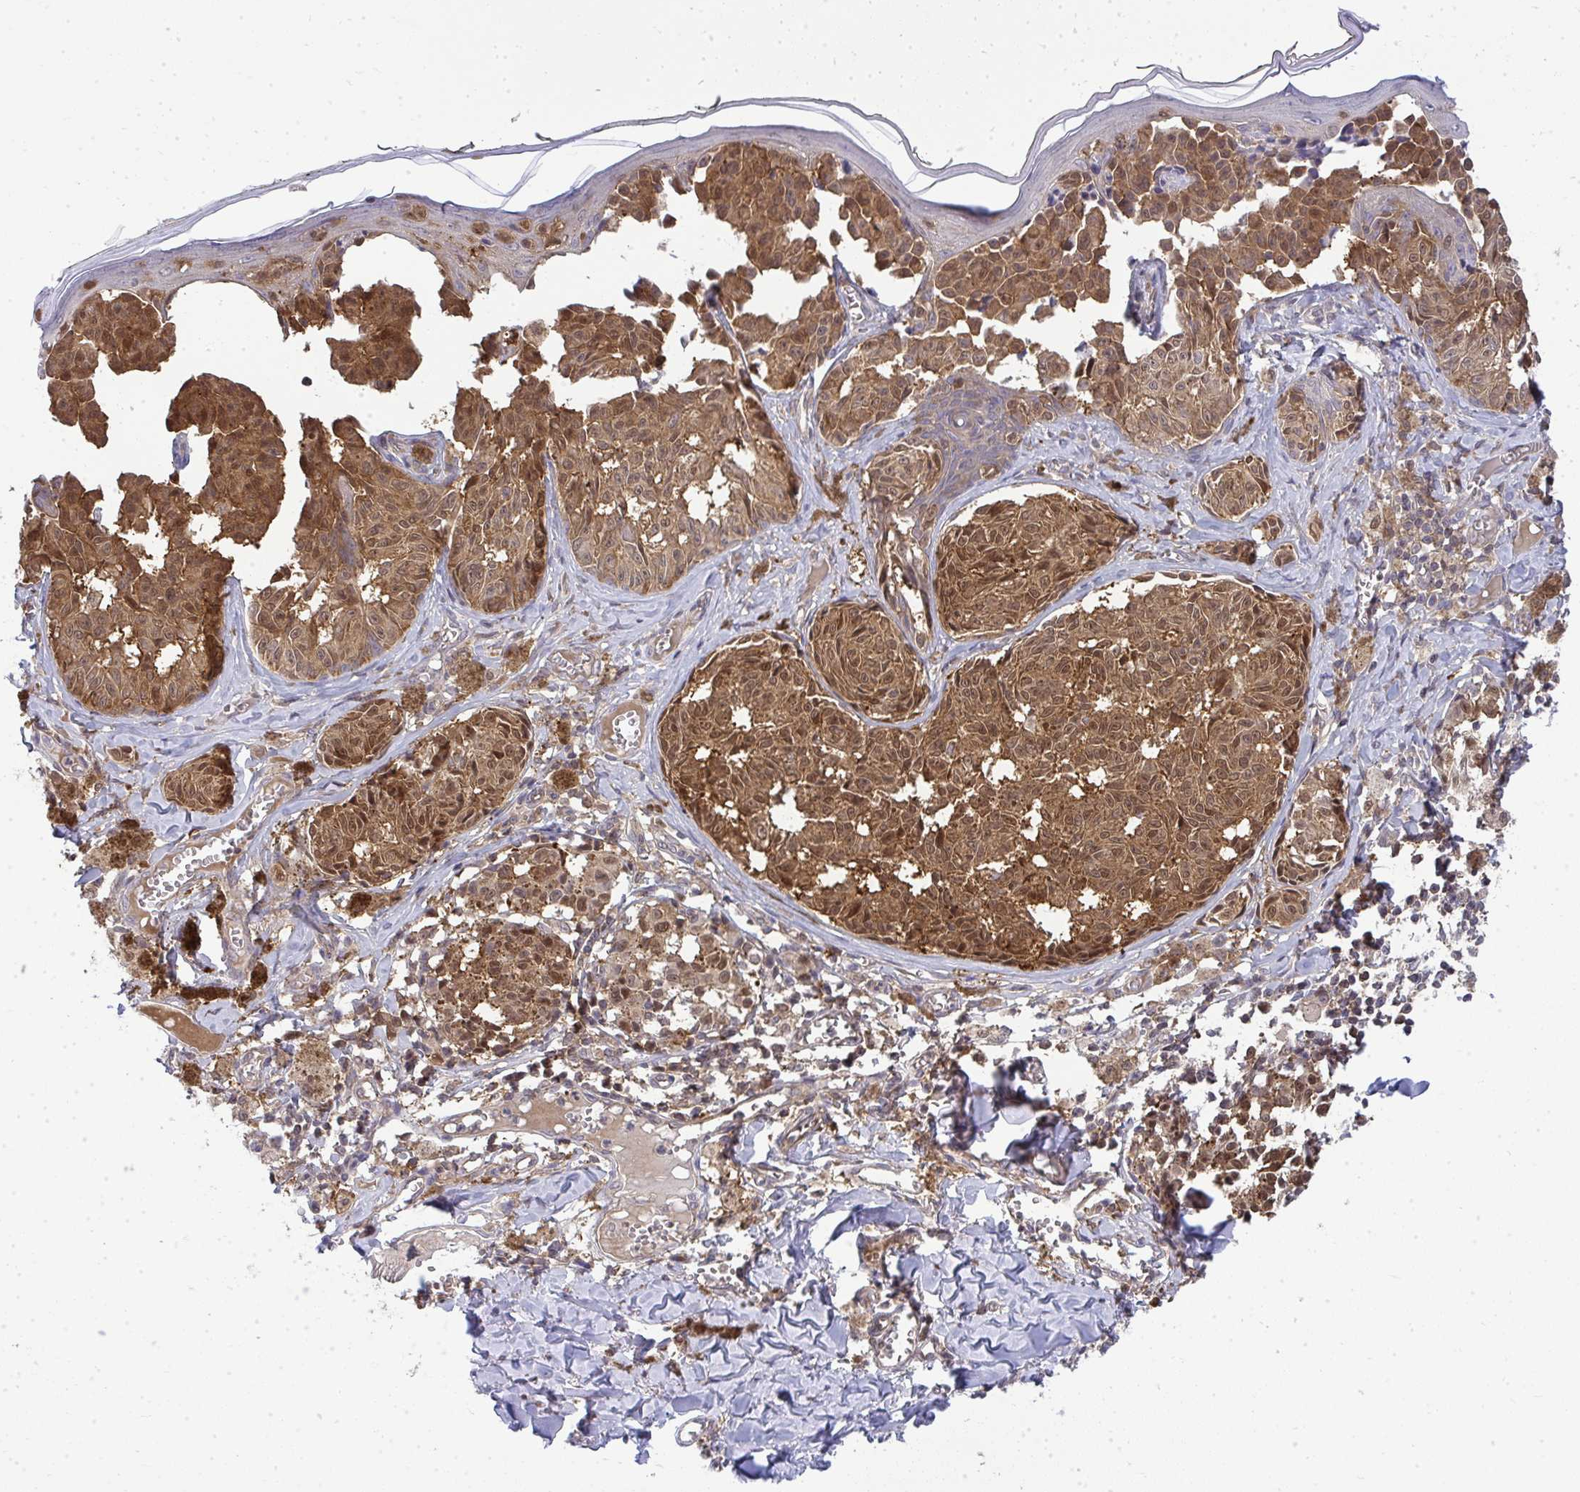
{"staining": {"intensity": "moderate", "quantity": ">75%", "location": "cytoplasmic/membranous"}, "tissue": "melanoma", "cell_type": "Tumor cells", "image_type": "cancer", "snomed": [{"axis": "morphology", "description": "Malignant melanoma, NOS"}, {"axis": "topography", "description": "Skin"}], "caption": "There is medium levels of moderate cytoplasmic/membranous expression in tumor cells of malignant melanoma, as demonstrated by immunohistochemical staining (brown color).", "gene": "HDHD2", "patient": {"sex": "female", "age": 43}}